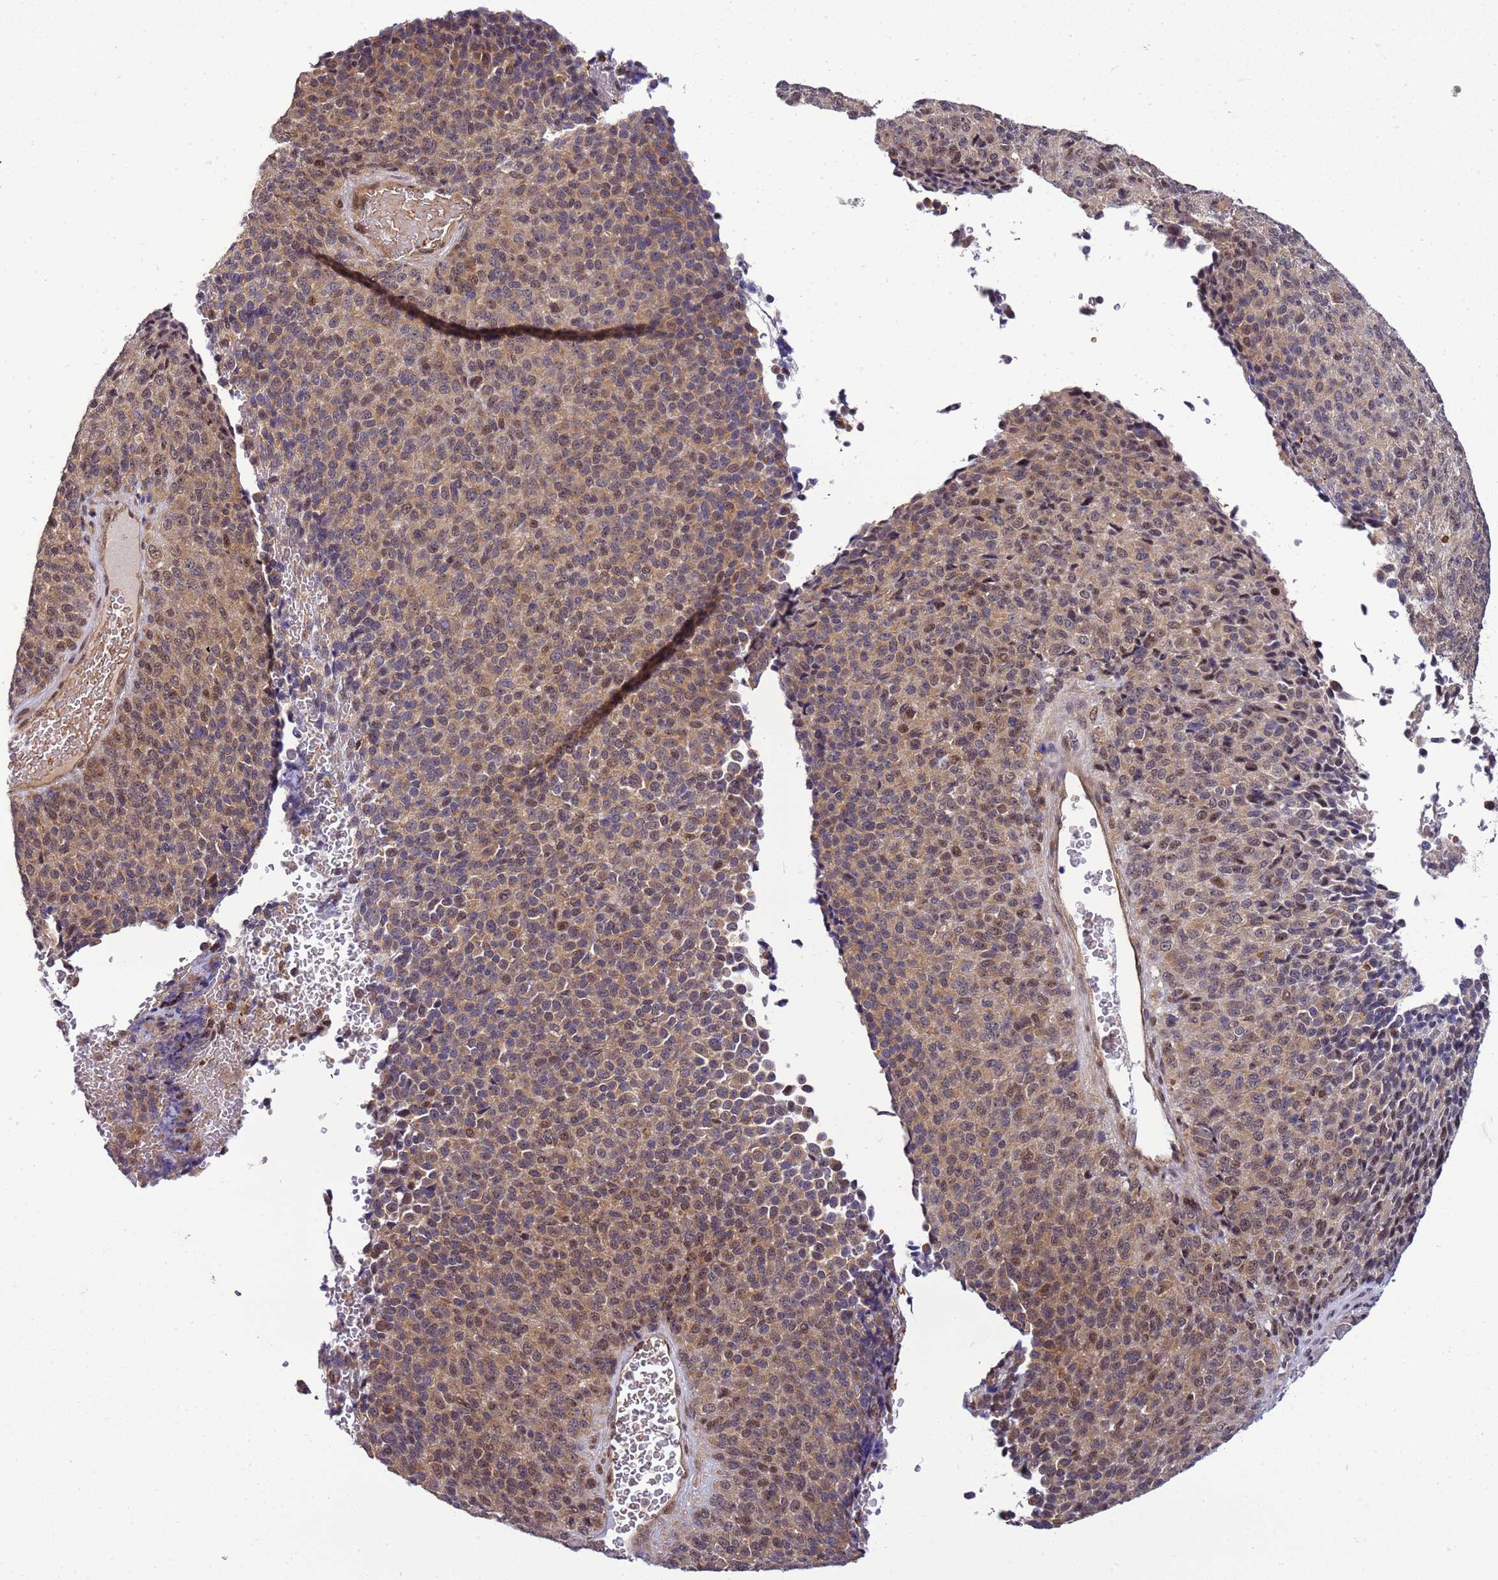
{"staining": {"intensity": "moderate", "quantity": "25%-75%", "location": "cytoplasmic/membranous,nuclear"}, "tissue": "melanoma", "cell_type": "Tumor cells", "image_type": "cancer", "snomed": [{"axis": "morphology", "description": "Malignant melanoma, Metastatic site"}, {"axis": "topography", "description": "Brain"}], "caption": "Tumor cells exhibit medium levels of moderate cytoplasmic/membranous and nuclear staining in about 25%-75% of cells in melanoma.", "gene": "GEN1", "patient": {"sex": "female", "age": 56}}